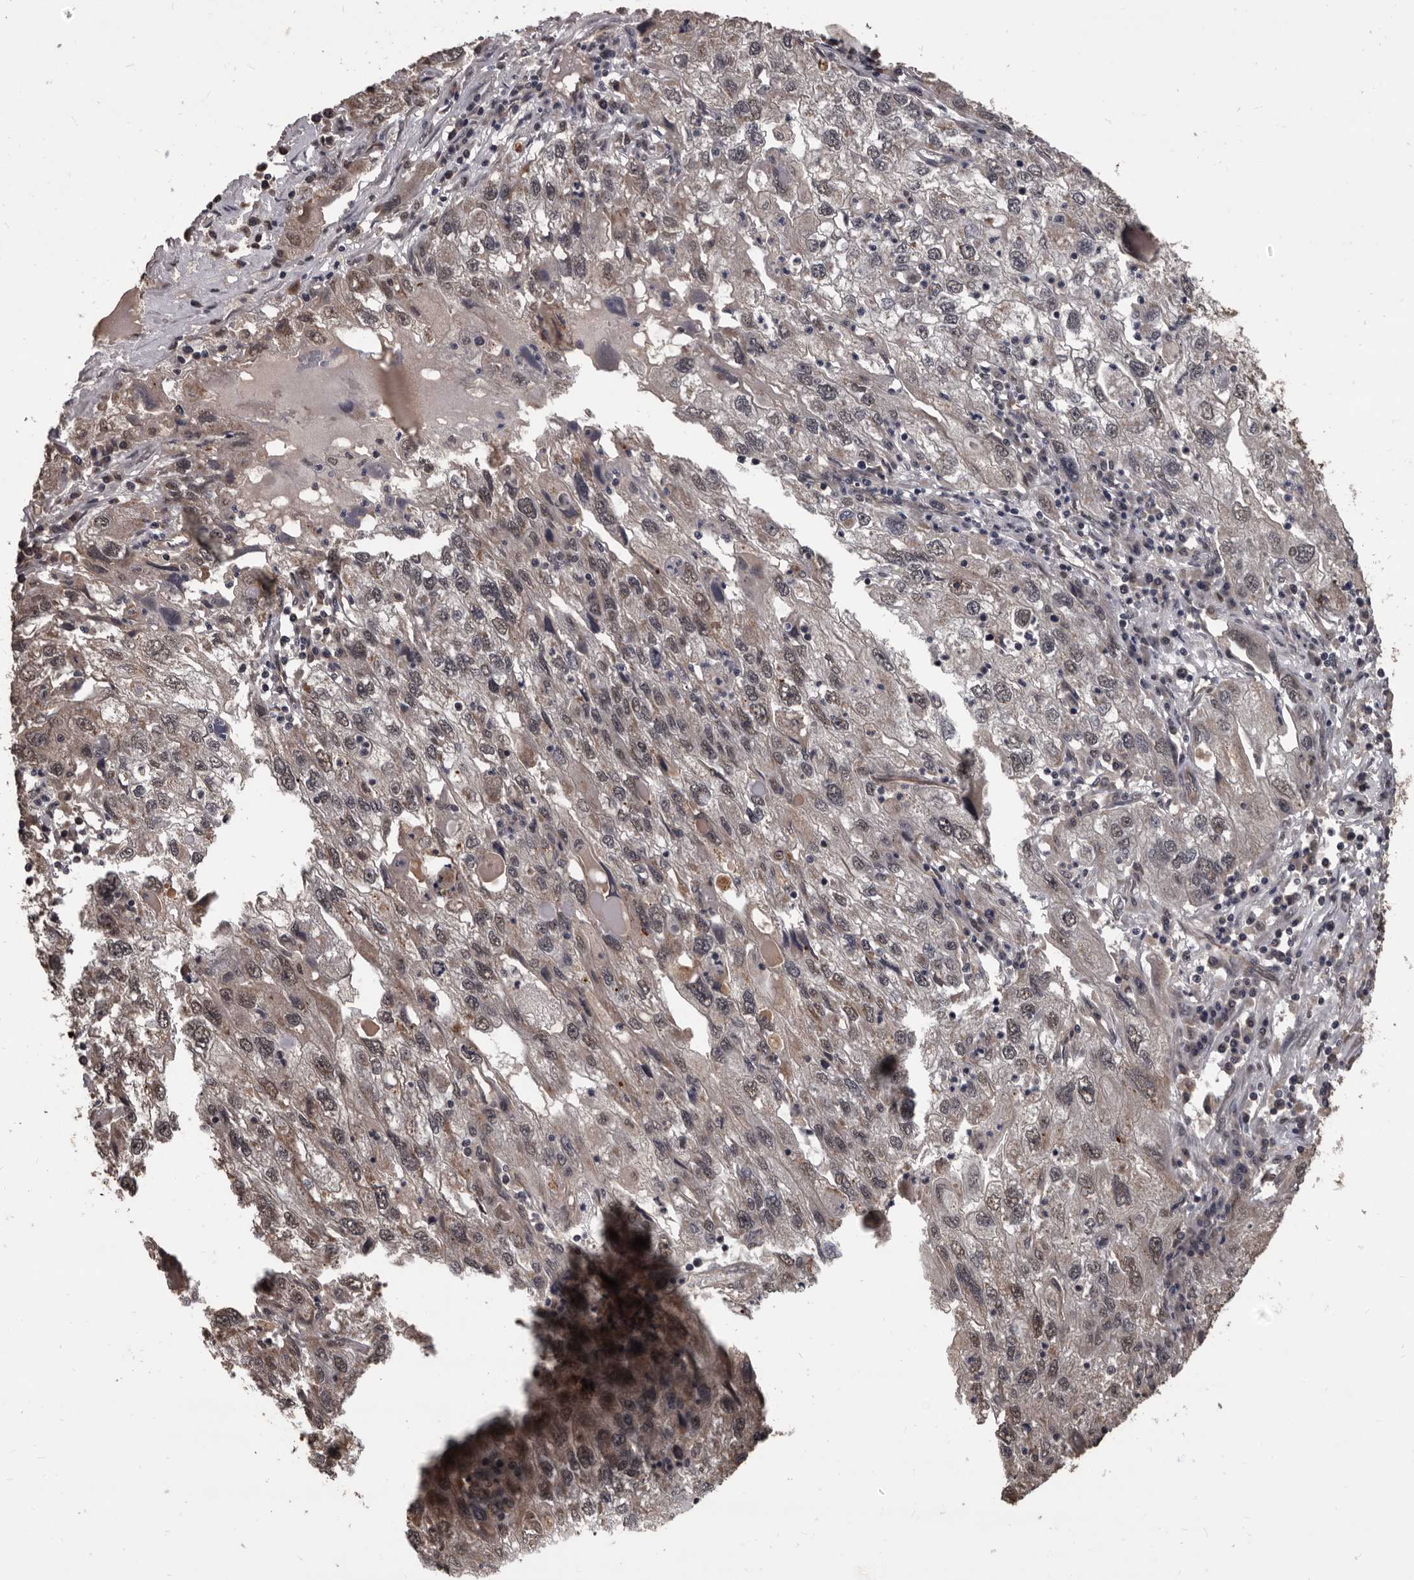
{"staining": {"intensity": "moderate", "quantity": "25%-75%", "location": "nuclear"}, "tissue": "endometrial cancer", "cell_type": "Tumor cells", "image_type": "cancer", "snomed": [{"axis": "morphology", "description": "Adenocarcinoma, NOS"}, {"axis": "topography", "description": "Endometrium"}], "caption": "An IHC micrograph of neoplastic tissue is shown. Protein staining in brown shows moderate nuclear positivity in endometrial adenocarcinoma within tumor cells. (IHC, brightfield microscopy, high magnification).", "gene": "AHR", "patient": {"sex": "female", "age": 49}}